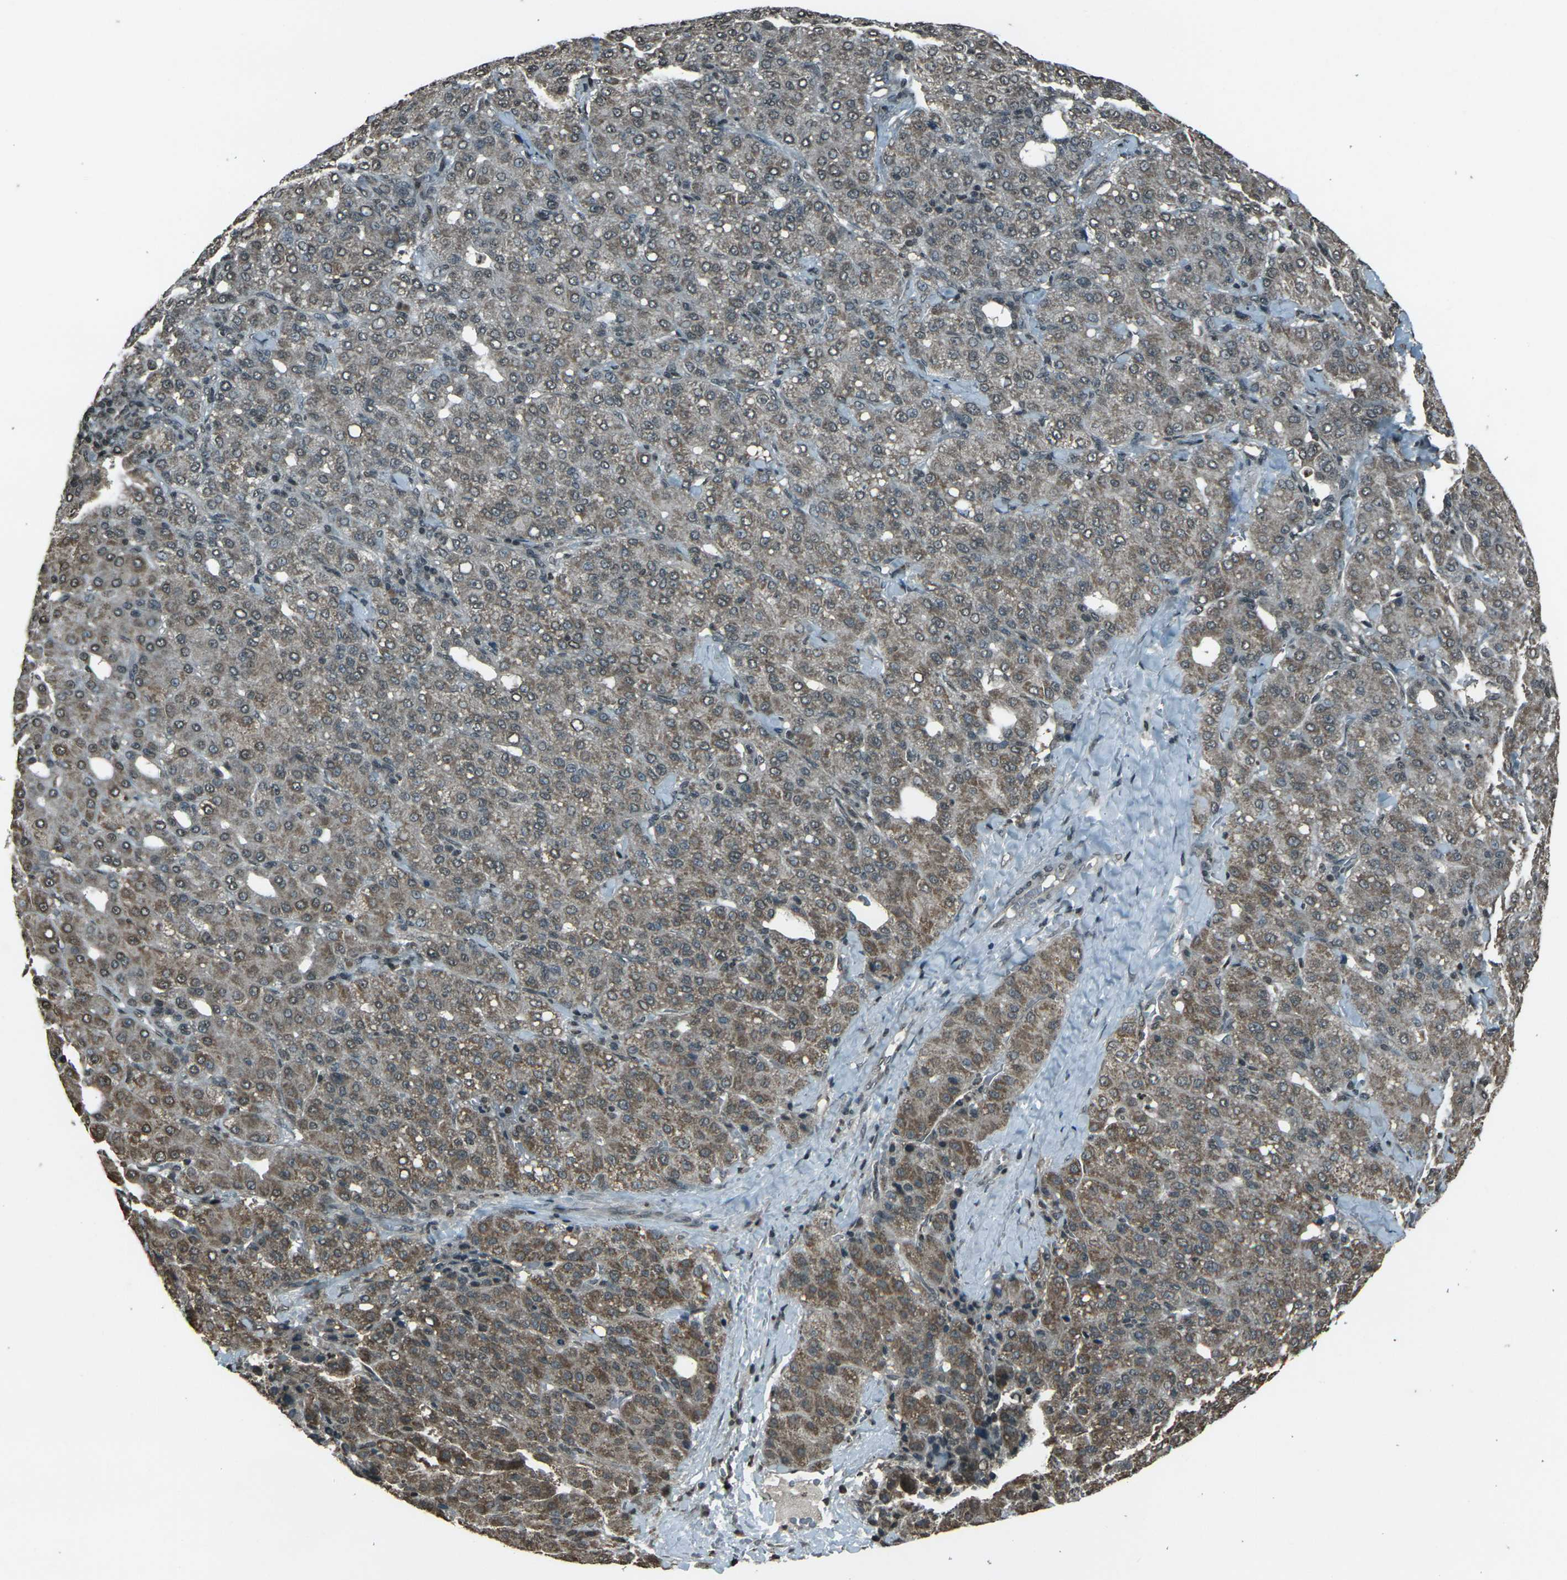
{"staining": {"intensity": "moderate", "quantity": ">75%", "location": "cytoplasmic/membranous"}, "tissue": "liver cancer", "cell_type": "Tumor cells", "image_type": "cancer", "snomed": [{"axis": "morphology", "description": "Carcinoma, Hepatocellular, NOS"}, {"axis": "topography", "description": "Liver"}], "caption": "Protein expression analysis of human hepatocellular carcinoma (liver) reveals moderate cytoplasmic/membranous staining in about >75% of tumor cells.", "gene": "PRPF8", "patient": {"sex": "male", "age": 65}}